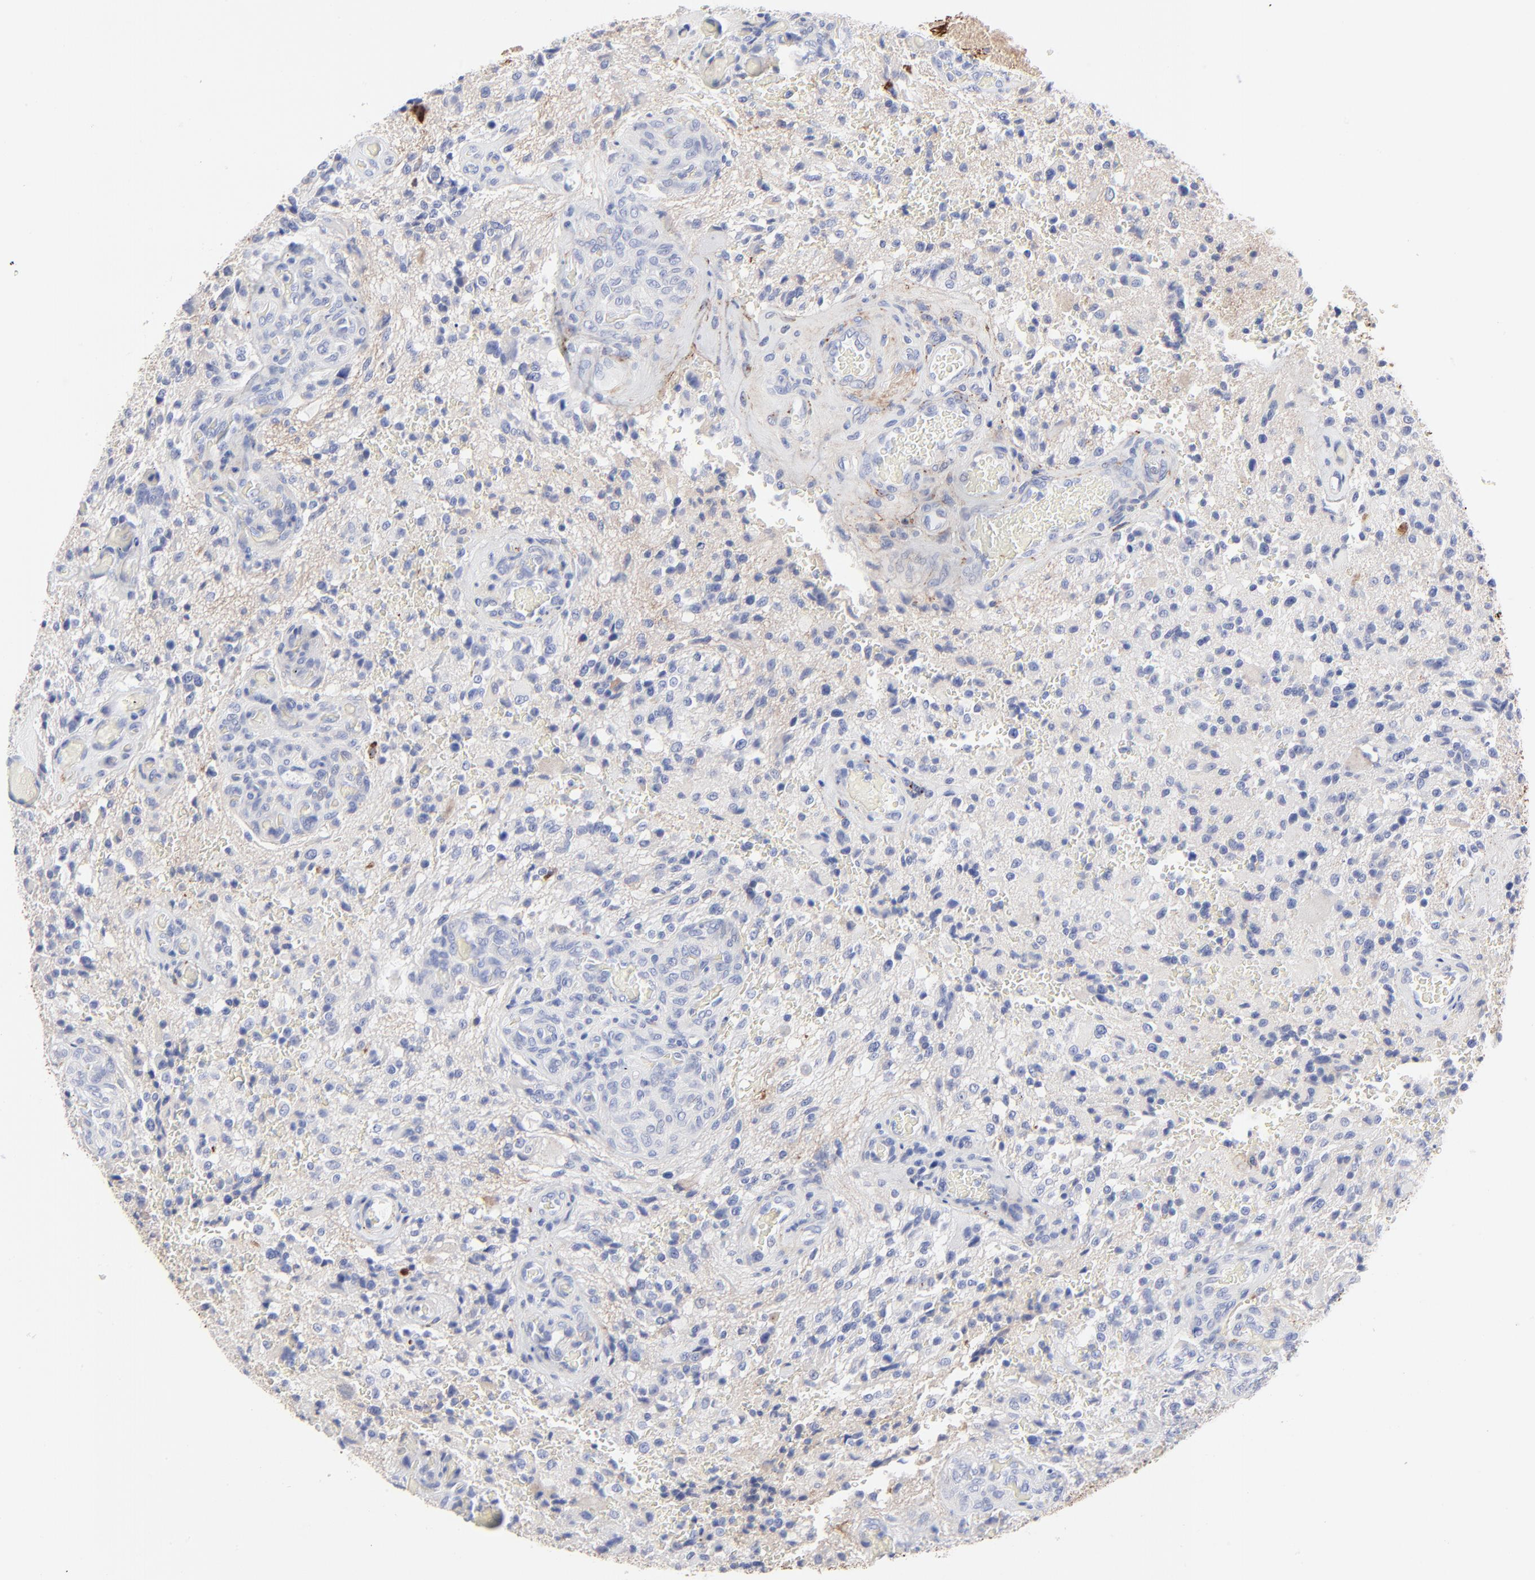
{"staining": {"intensity": "weak", "quantity": "25%-75%", "location": "cytoplasmic/membranous"}, "tissue": "glioma", "cell_type": "Tumor cells", "image_type": "cancer", "snomed": [{"axis": "morphology", "description": "Normal tissue, NOS"}, {"axis": "morphology", "description": "Glioma, malignant, High grade"}, {"axis": "topography", "description": "Cerebral cortex"}], "caption": "Immunohistochemical staining of high-grade glioma (malignant) demonstrates low levels of weak cytoplasmic/membranous expression in approximately 25%-75% of tumor cells.", "gene": "FBLN2", "patient": {"sex": "male", "age": 56}}